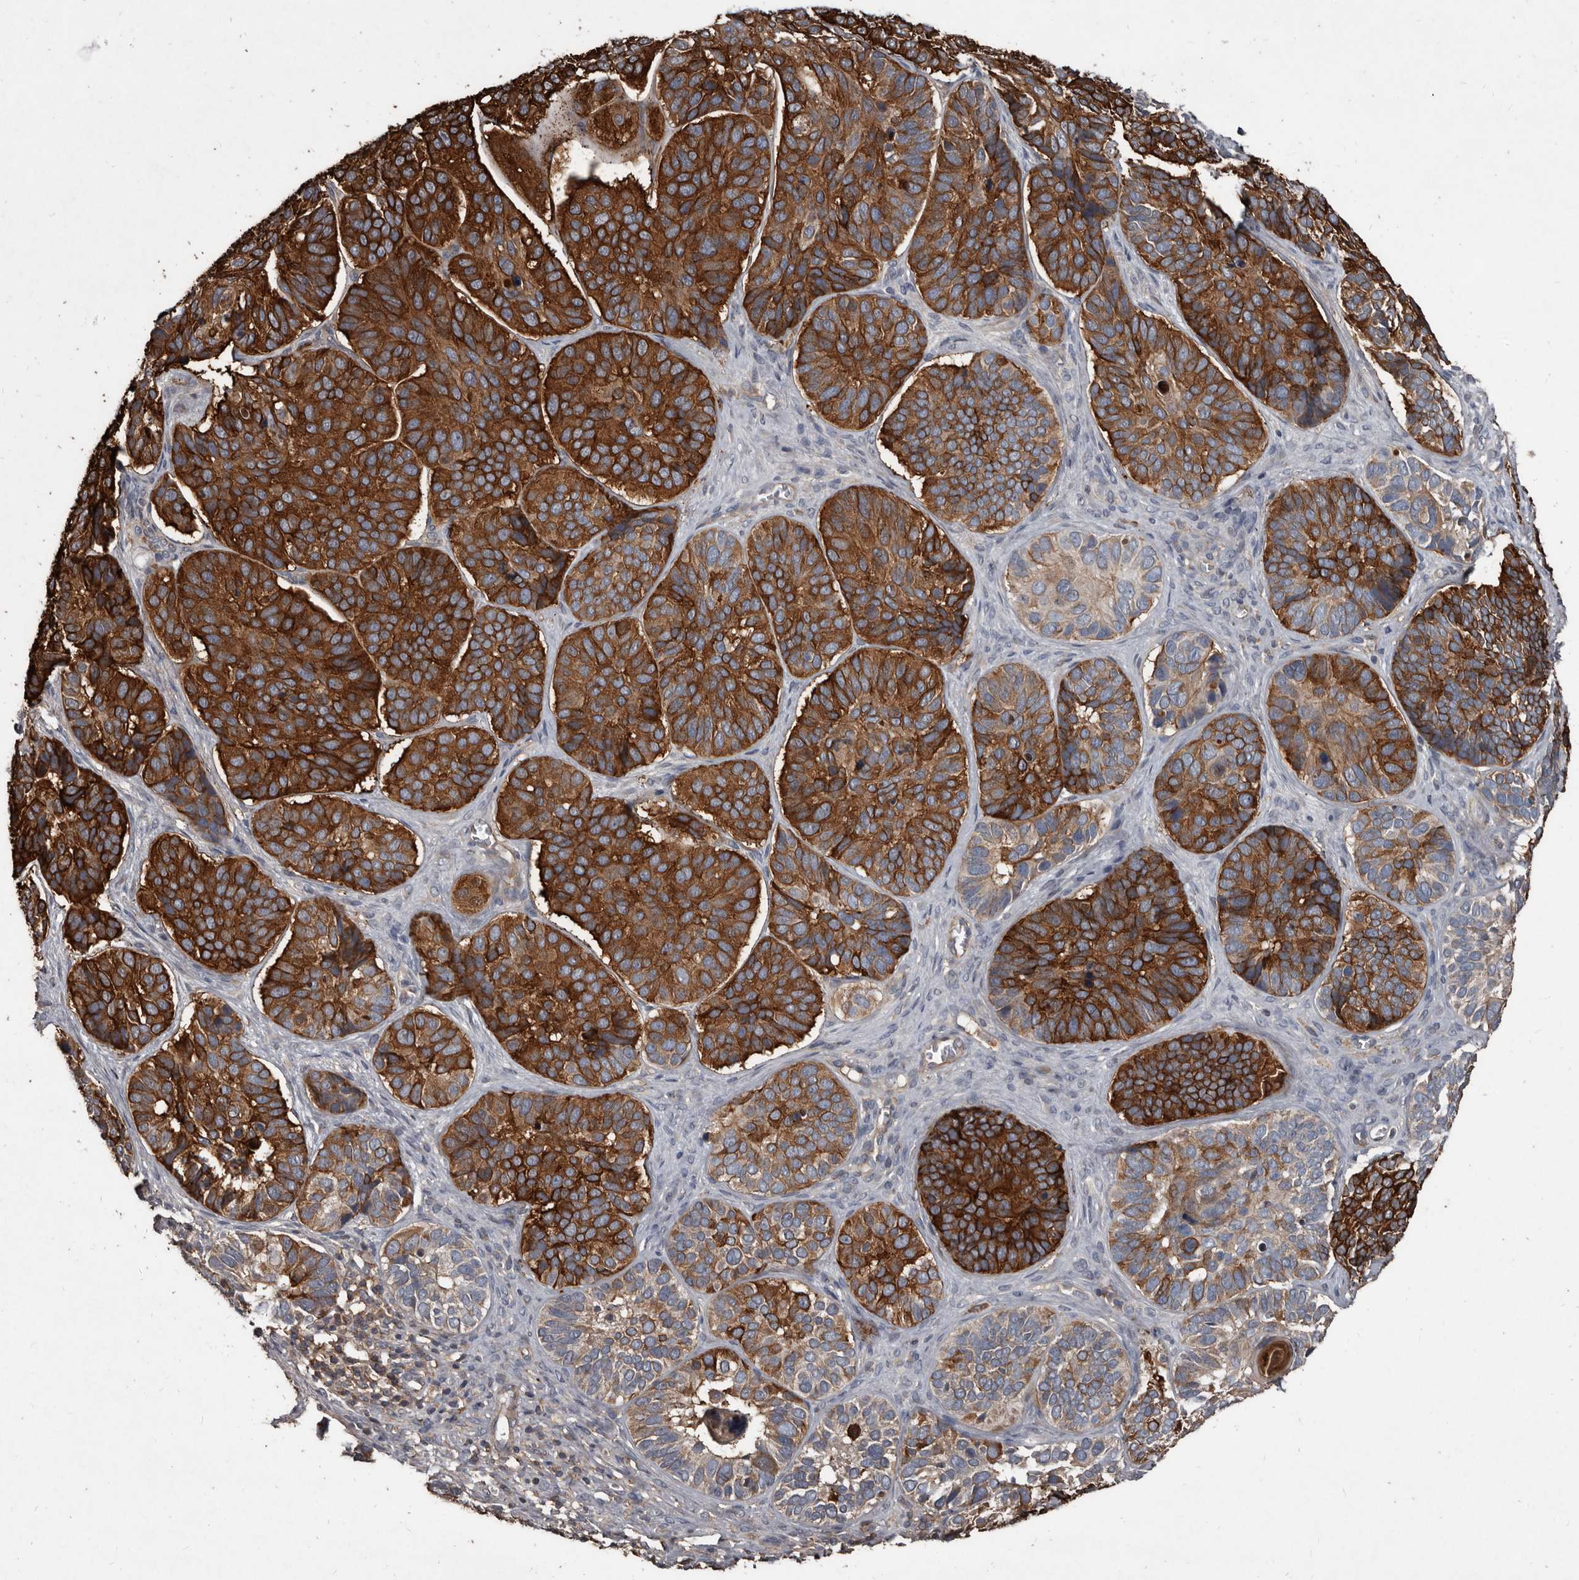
{"staining": {"intensity": "strong", "quantity": "25%-75%", "location": "cytoplasmic/membranous"}, "tissue": "skin cancer", "cell_type": "Tumor cells", "image_type": "cancer", "snomed": [{"axis": "morphology", "description": "Basal cell carcinoma"}, {"axis": "topography", "description": "Skin"}], "caption": "A photomicrograph of human skin cancer (basal cell carcinoma) stained for a protein displays strong cytoplasmic/membranous brown staining in tumor cells.", "gene": "GREB1", "patient": {"sex": "male", "age": 62}}